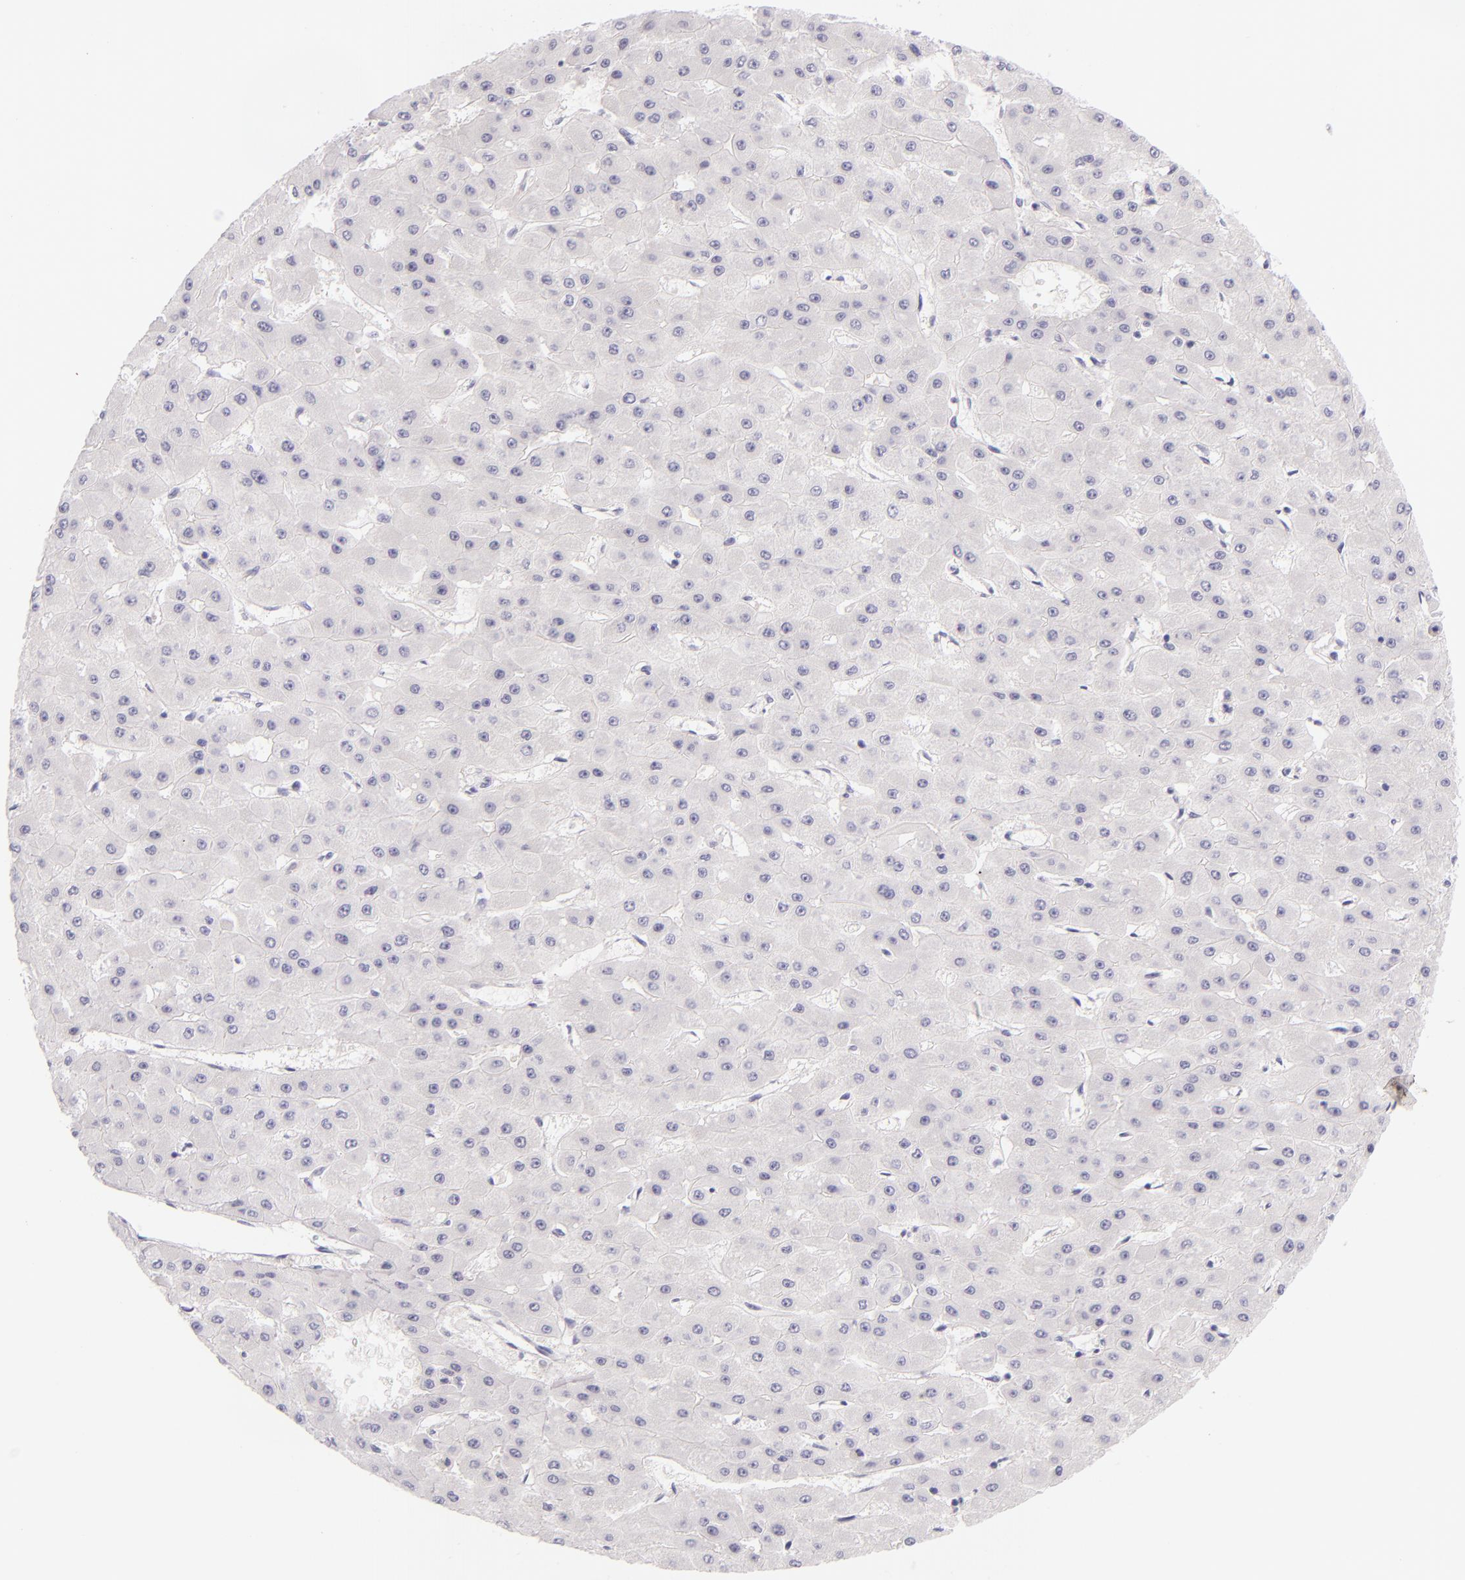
{"staining": {"intensity": "negative", "quantity": "none", "location": "none"}, "tissue": "liver cancer", "cell_type": "Tumor cells", "image_type": "cancer", "snomed": [{"axis": "morphology", "description": "Carcinoma, Hepatocellular, NOS"}, {"axis": "topography", "description": "Liver"}], "caption": "A high-resolution histopathology image shows IHC staining of hepatocellular carcinoma (liver), which displays no significant staining in tumor cells.", "gene": "INA", "patient": {"sex": "female", "age": 52}}